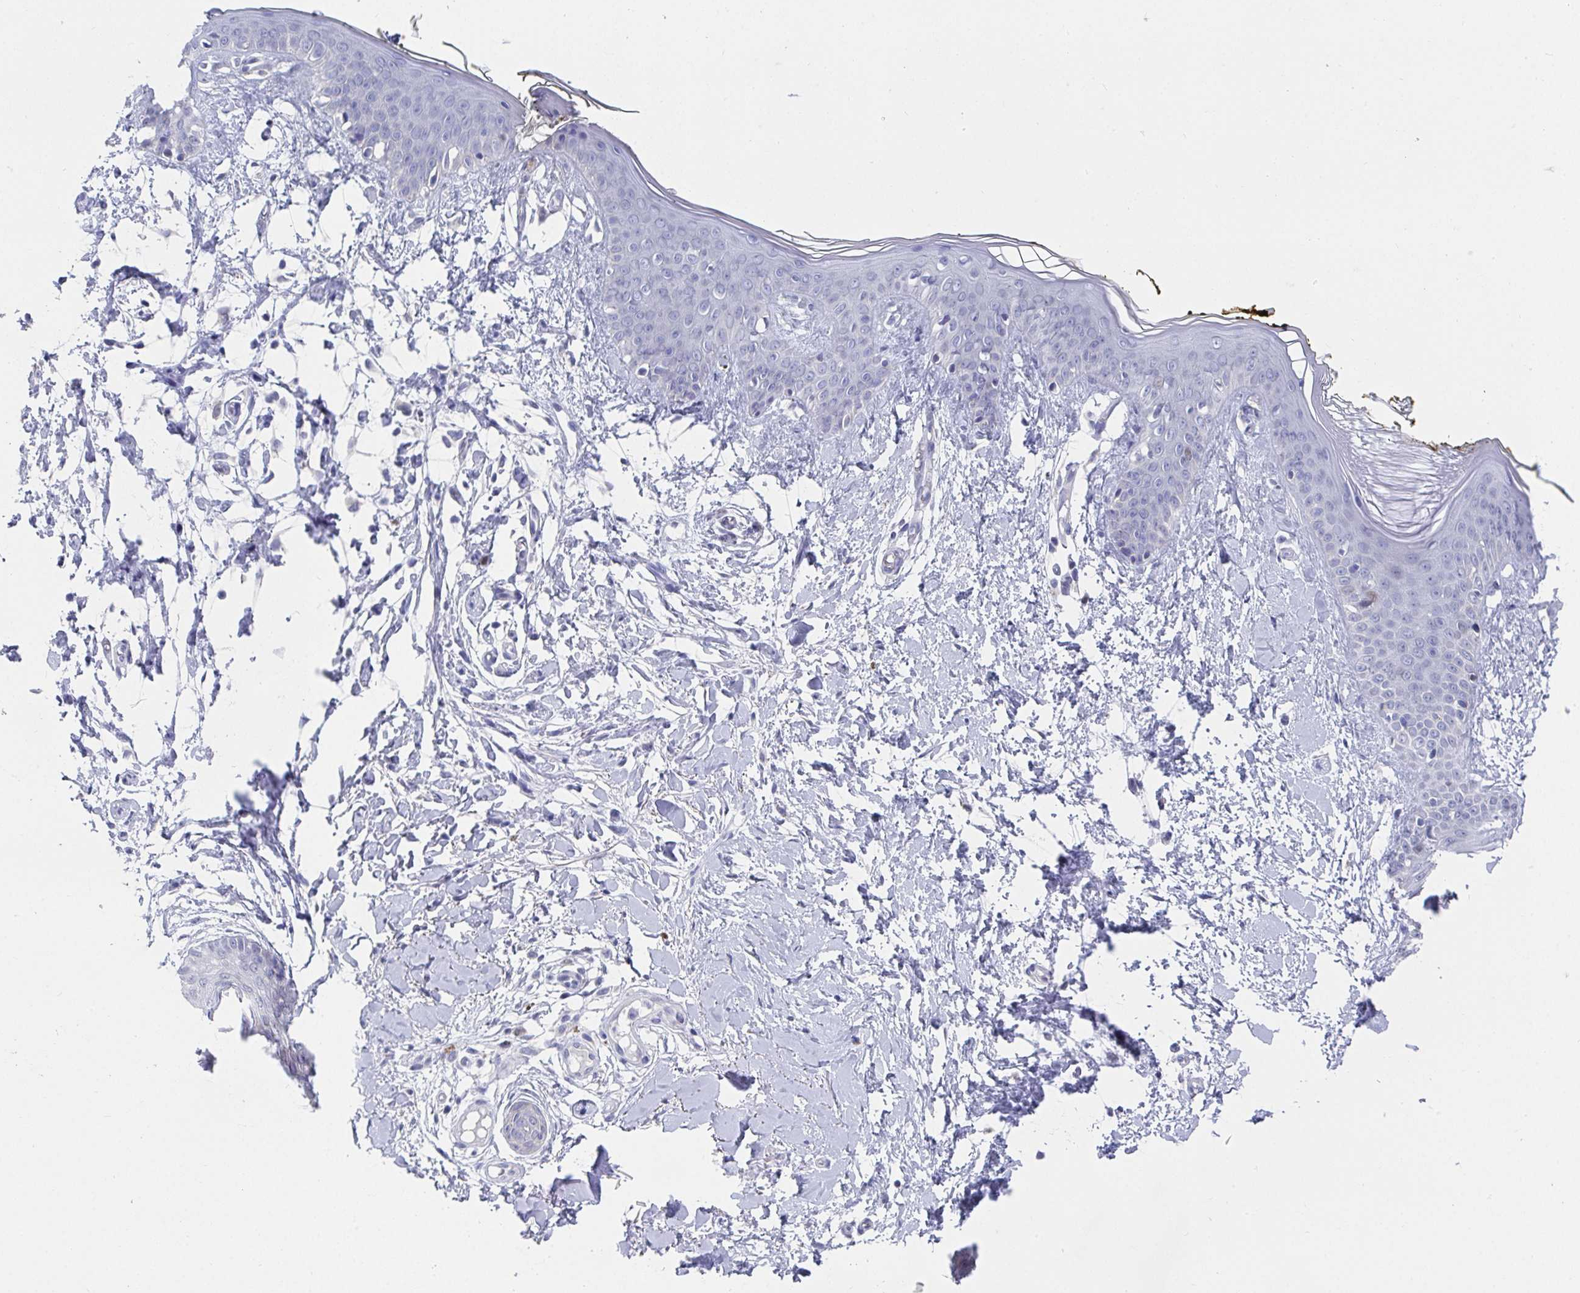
{"staining": {"intensity": "negative", "quantity": "none", "location": "none"}, "tissue": "skin", "cell_type": "Fibroblasts", "image_type": "normal", "snomed": [{"axis": "morphology", "description": "Normal tissue, NOS"}, {"axis": "topography", "description": "Skin"}], "caption": "Fibroblasts show no significant expression in normal skin. (DAB (3,3'-diaminobenzidine) IHC visualized using brightfield microscopy, high magnification).", "gene": "ATP5F1C", "patient": {"sex": "female", "age": 34}}